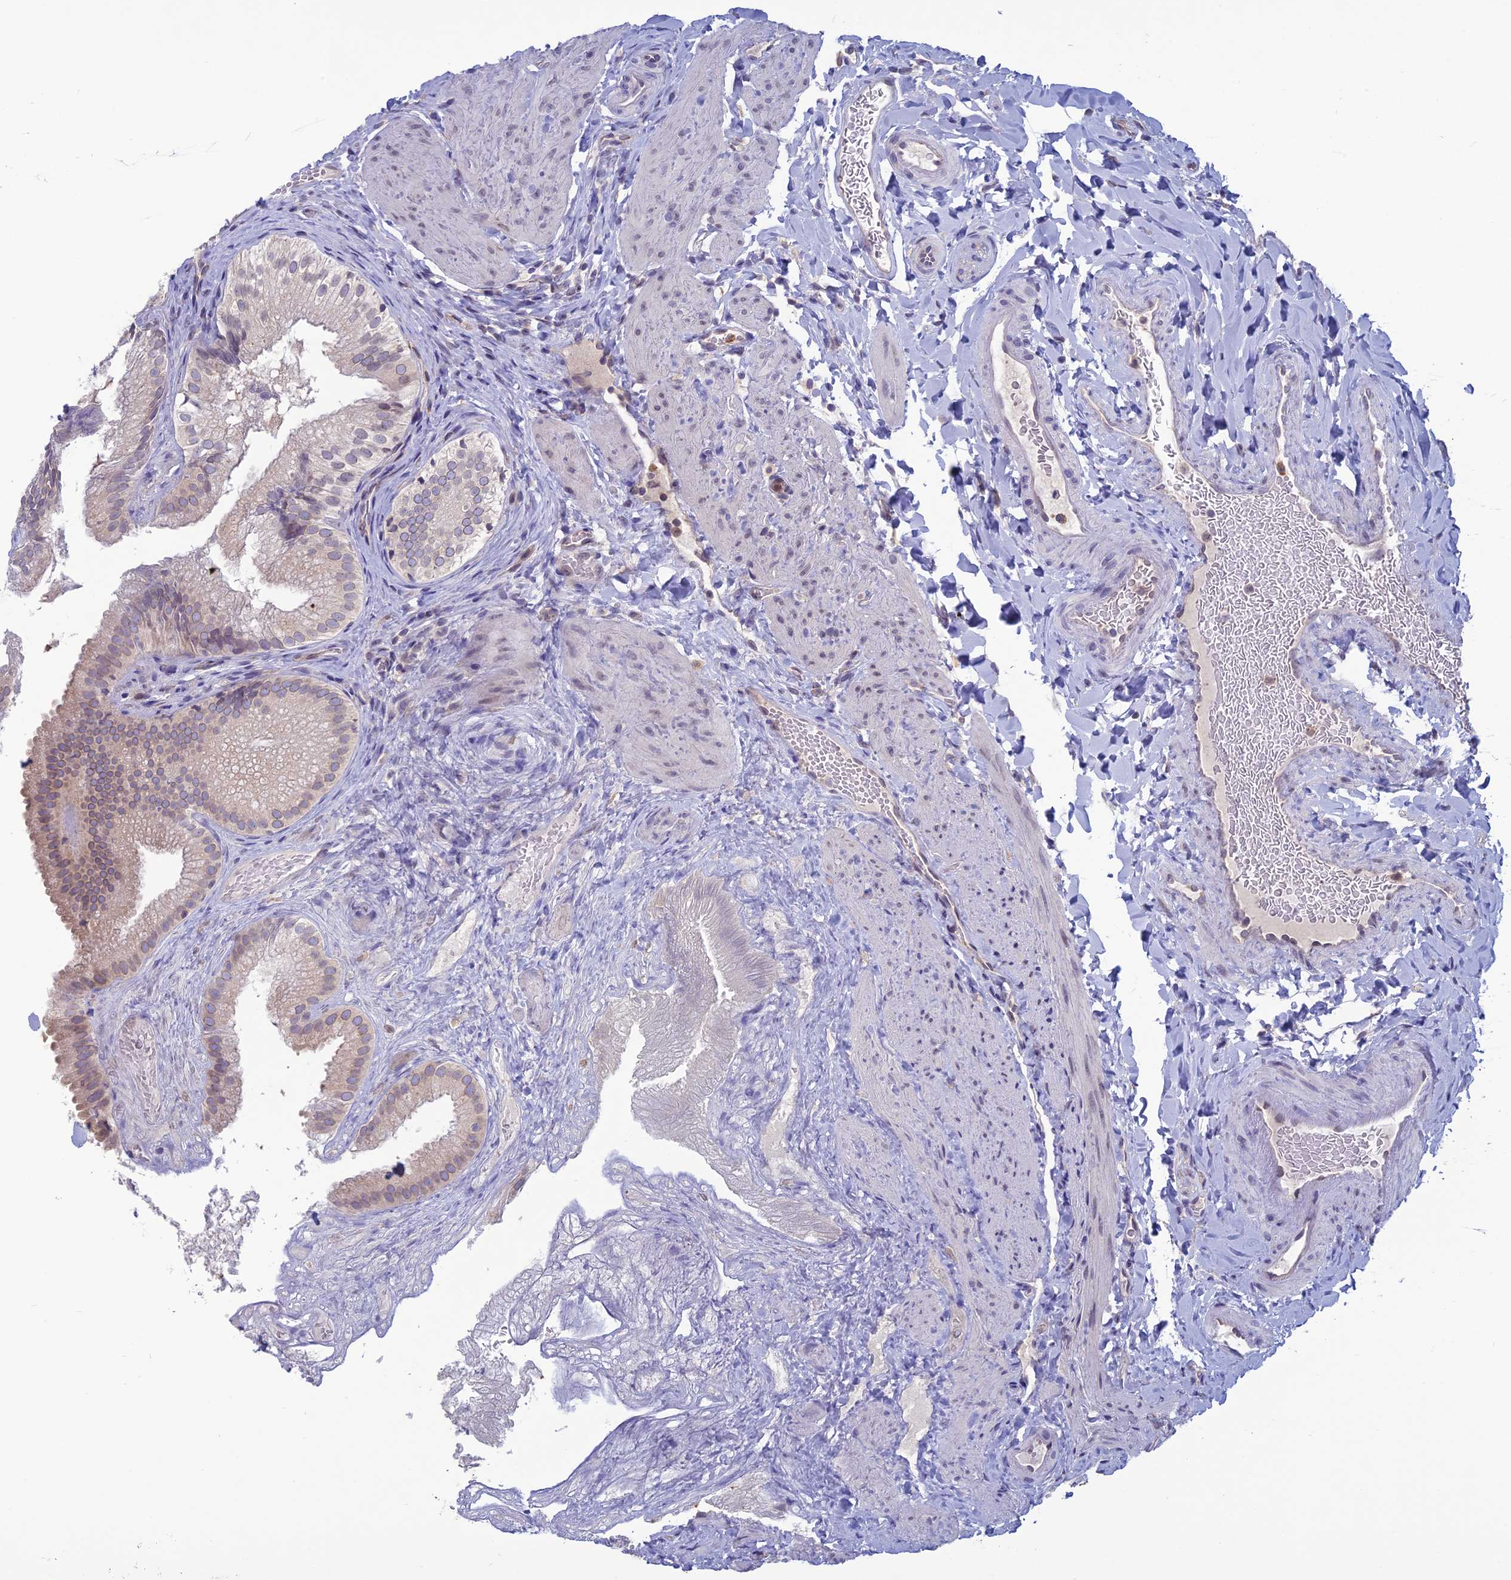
{"staining": {"intensity": "moderate", "quantity": "25%-75%", "location": "cytoplasmic/membranous,nuclear"}, "tissue": "gallbladder", "cell_type": "Glandular cells", "image_type": "normal", "snomed": [{"axis": "morphology", "description": "Normal tissue, NOS"}, {"axis": "topography", "description": "Gallbladder"}], "caption": "Glandular cells show medium levels of moderate cytoplasmic/membranous,nuclear expression in about 25%-75% of cells in unremarkable gallbladder.", "gene": "WDR46", "patient": {"sex": "female", "age": 30}}